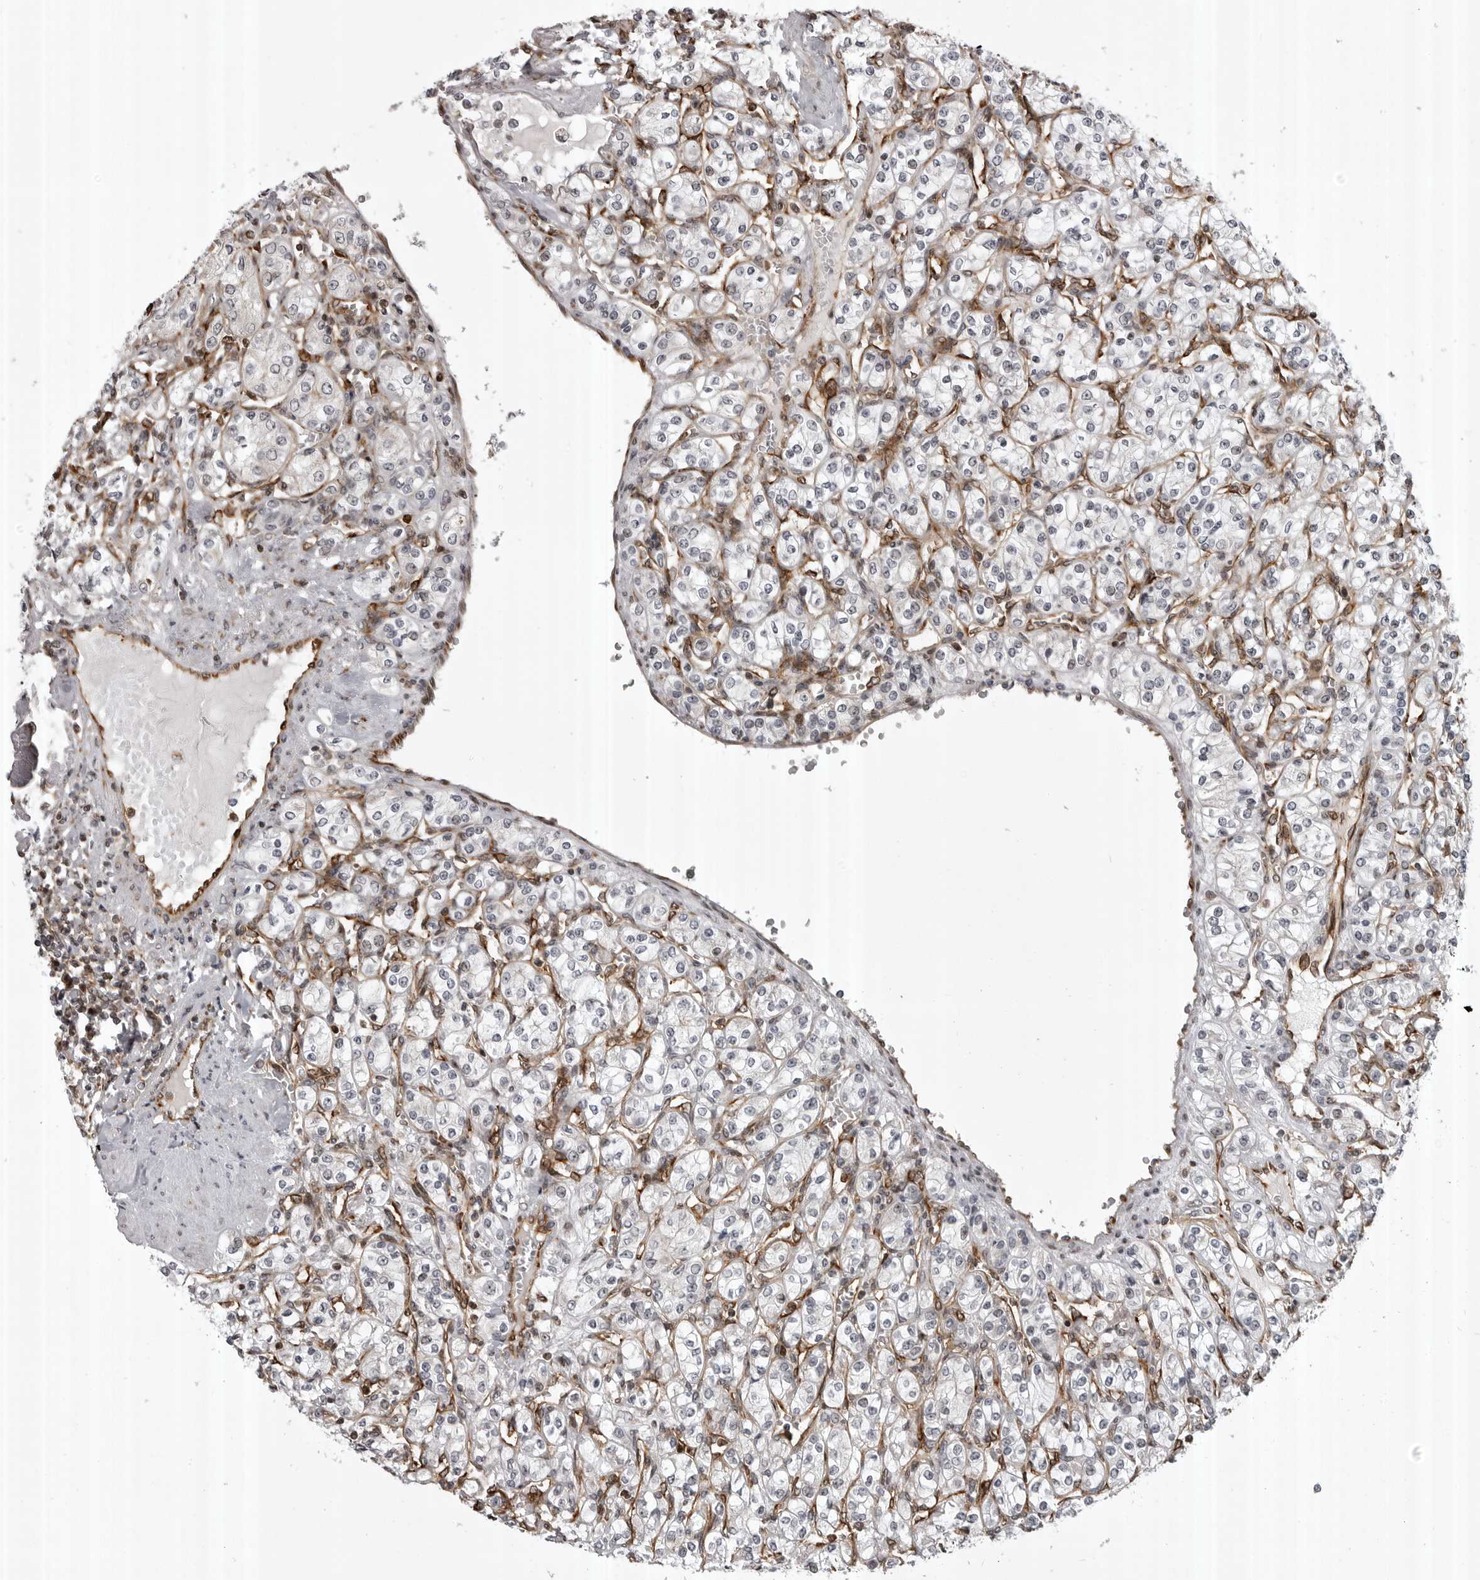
{"staining": {"intensity": "negative", "quantity": "none", "location": "none"}, "tissue": "renal cancer", "cell_type": "Tumor cells", "image_type": "cancer", "snomed": [{"axis": "morphology", "description": "Adenocarcinoma, NOS"}, {"axis": "topography", "description": "Kidney"}], "caption": "Immunohistochemical staining of renal cancer shows no significant positivity in tumor cells.", "gene": "ABL1", "patient": {"sex": "male", "age": 77}}